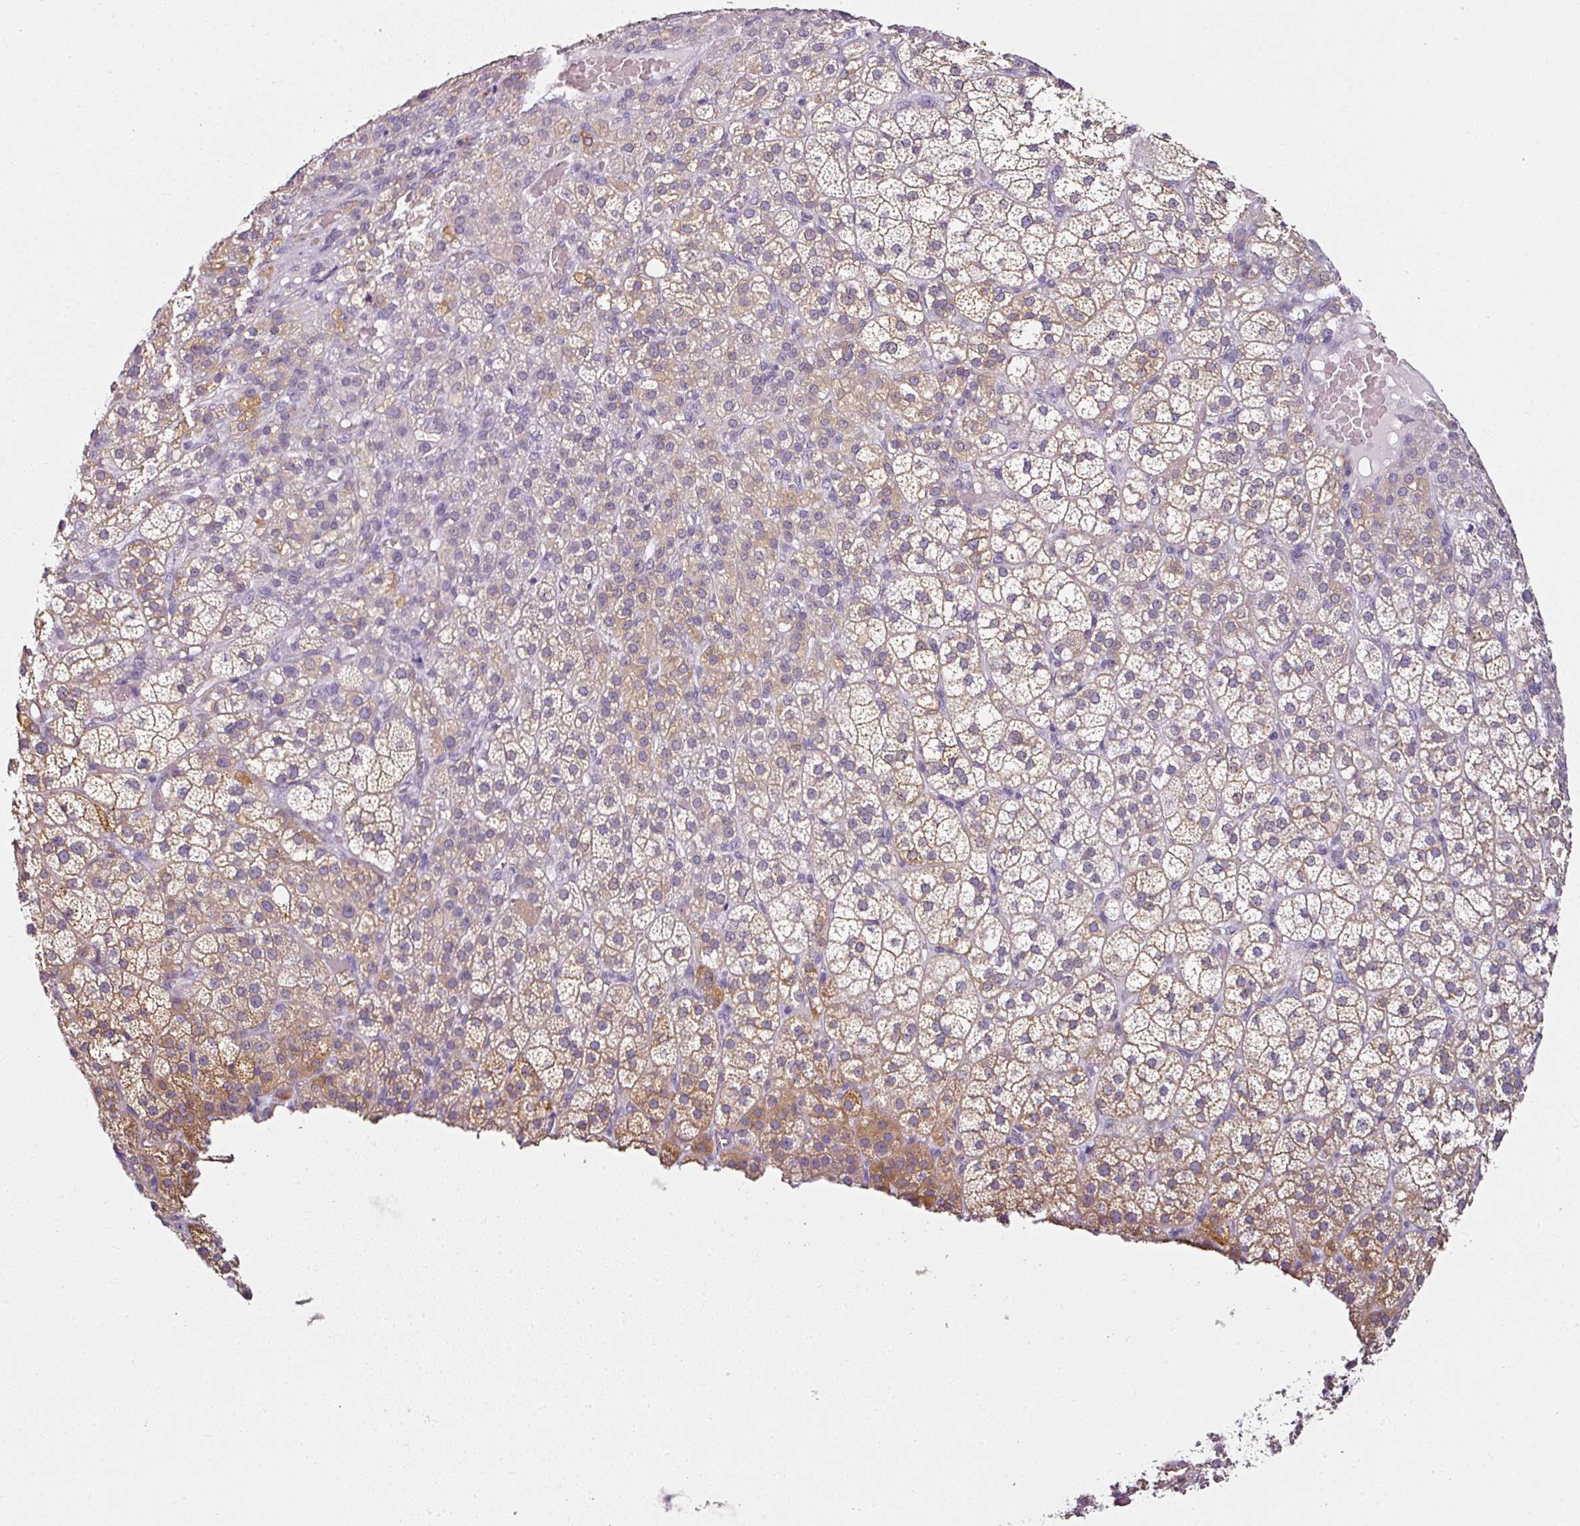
{"staining": {"intensity": "weak", "quantity": "25%-75%", "location": "cytoplasmic/membranous"}, "tissue": "adrenal gland", "cell_type": "Glandular cells", "image_type": "normal", "snomed": [{"axis": "morphology", "description": "Normal tissue, NOS"}, {"axis": "topography", "description": "Adrenal gland"}], "caption": "Immunohistochemistry (IHC) of normal human adrenal gland demonstrates low levels of weak cytoplasmic/membranous expression in about 25%-75% of glandular cells. (Stains: DAB in brown, nuclei in blue, Microscopy: brightfield microscopy at high magnification).", "gene": "CAP2", "patient": {"sex": "female", "age": 60}}